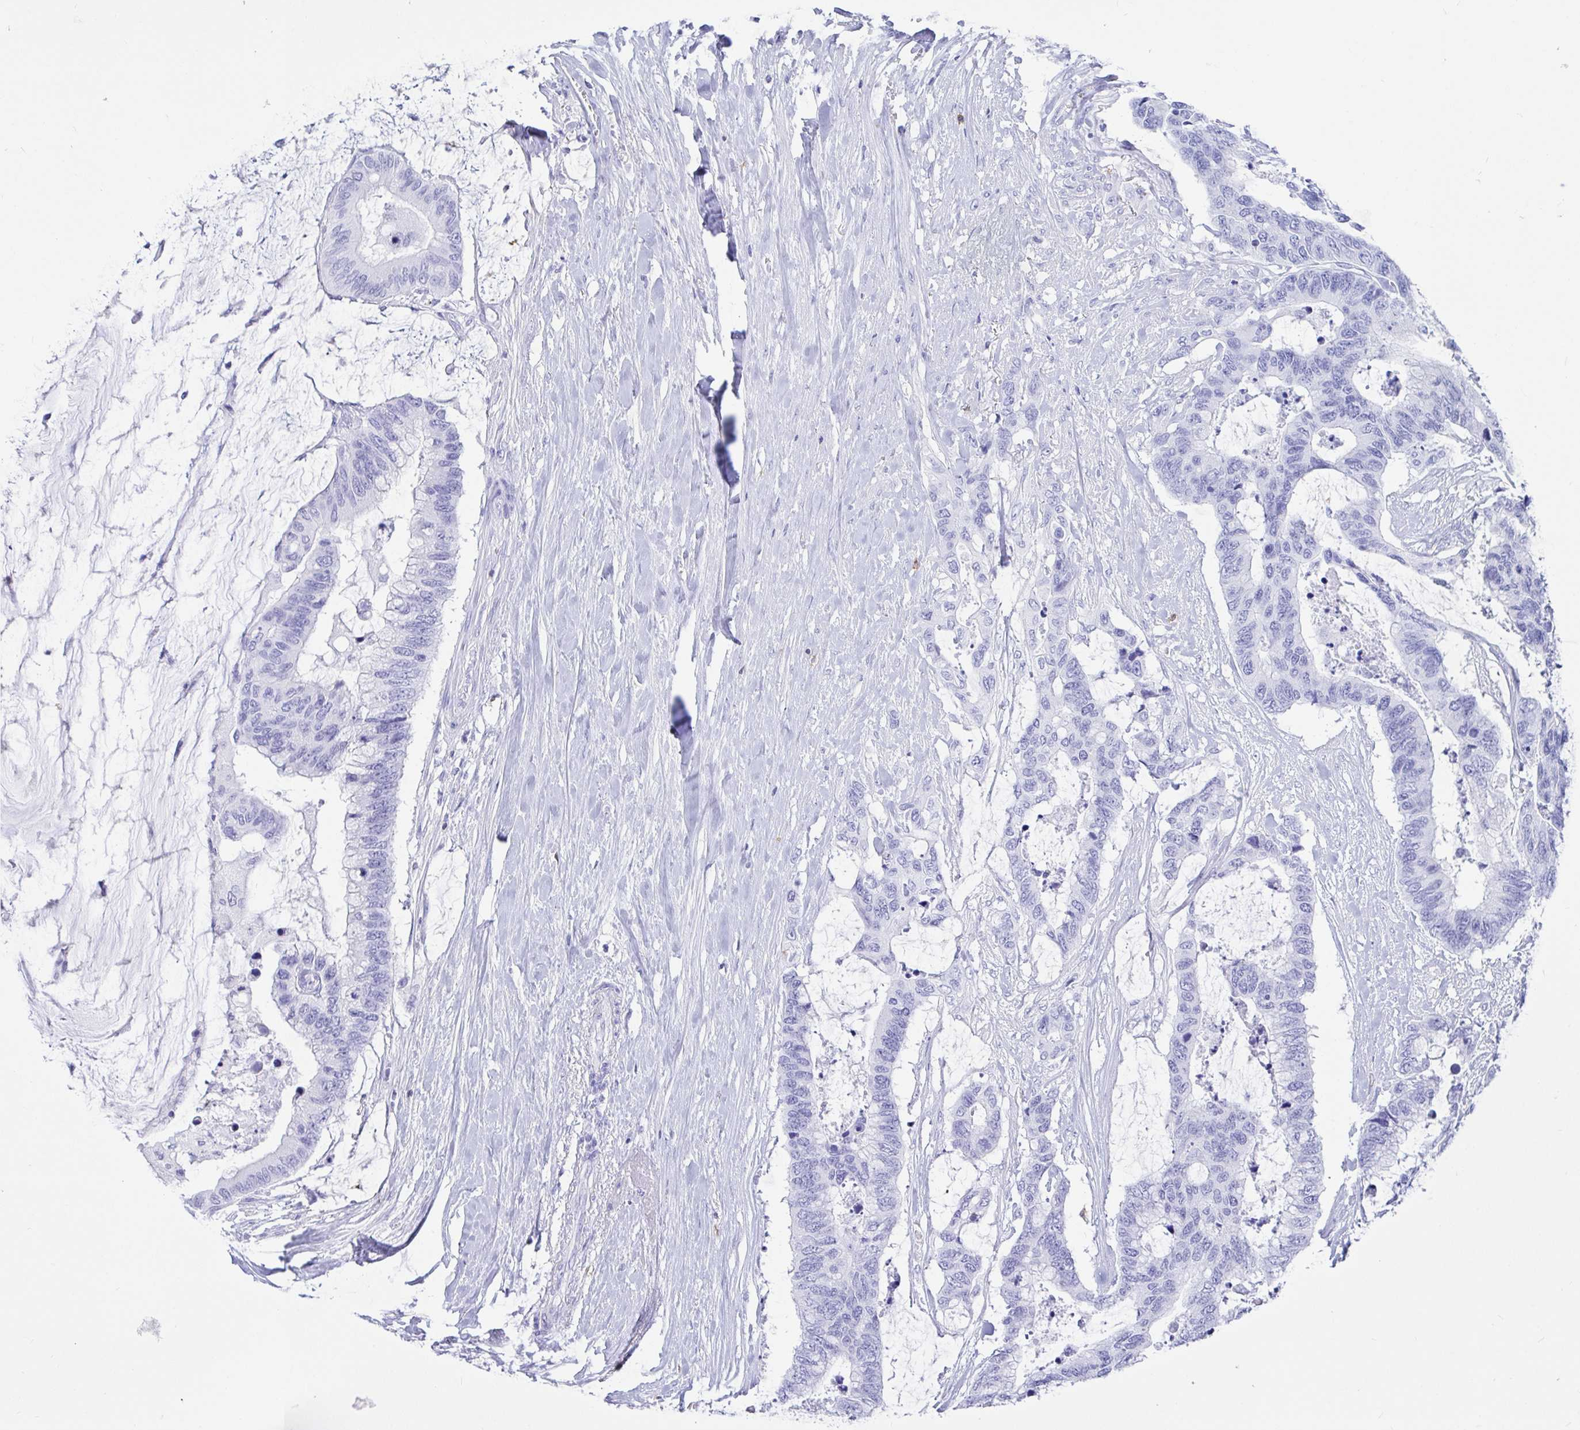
{"staining": {"intensity": "negative", "quantity": "none", "location": "none"}, "tissue": "colorectal cancer", "cell_type": "Tumor cells", "image_type": "cancer", "snomed": [{"axis": "morphology", "description": "Adenocarcinoma, NOS"}, {"axis": "topography", "description": "Rectum"}], "caption": "IHC of human adenocarcinoma (colorectal) displays no staining in tumor cells.", "gene": "CD5", "patient": {"sex": "female", "age": 59}}